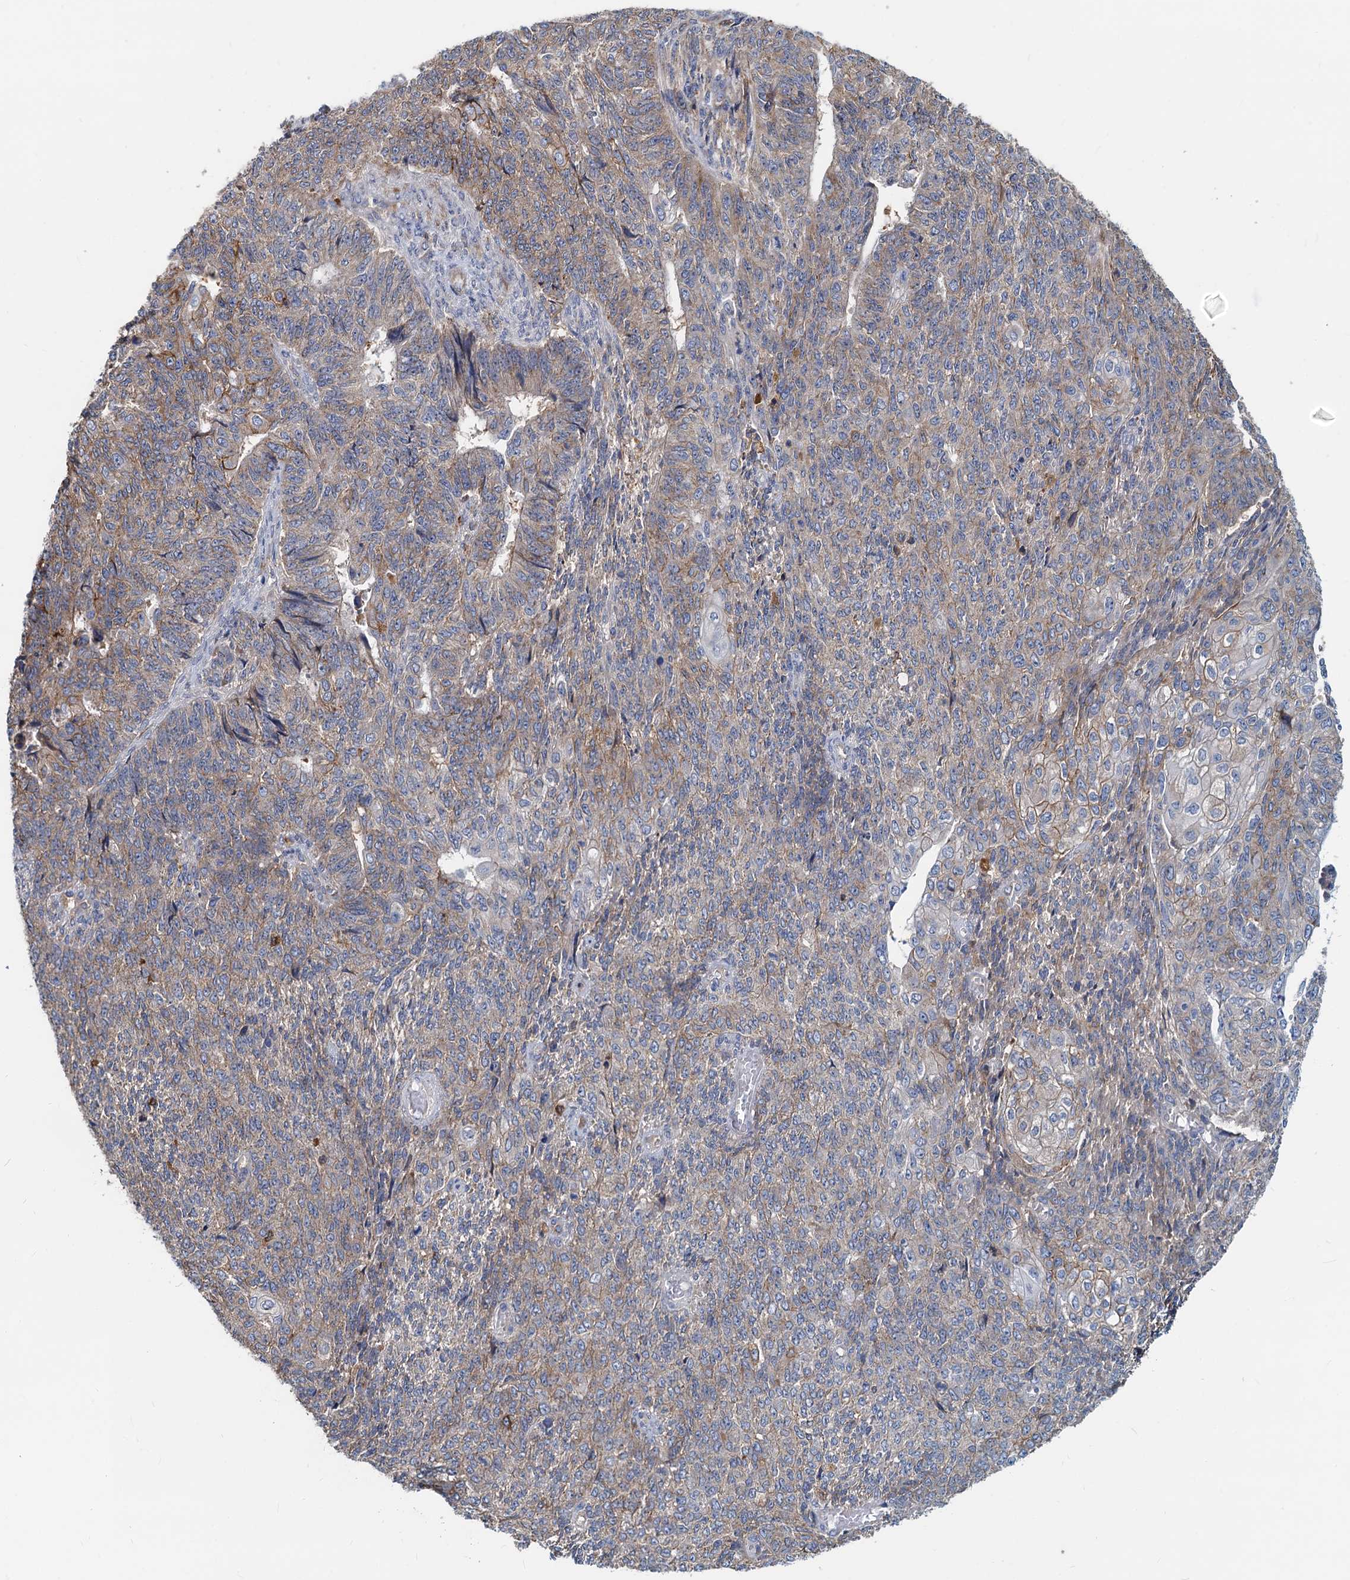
{"staining": {"intensity": "weak", "quantity": "25%-75%", "location": "cytoplasmic/membranous"}, "tissue": "endometrial cancer", "cell_type": "Tumor cells", "image_type": "cancer", "snomed": [{"axis": "morphology", "description": "Adenocarcinoma, NOS"}, {"axis": "topography", "description": "Endometrium"}], "caption": "The histopathology image reveals a brown stain indicating the presence of a protein in the cytoplasmic/membranous of tumor cells in endometrial adenocarcinoma.", "gene": "LNX2", "patient": {"sex": "female", "age": 32}}